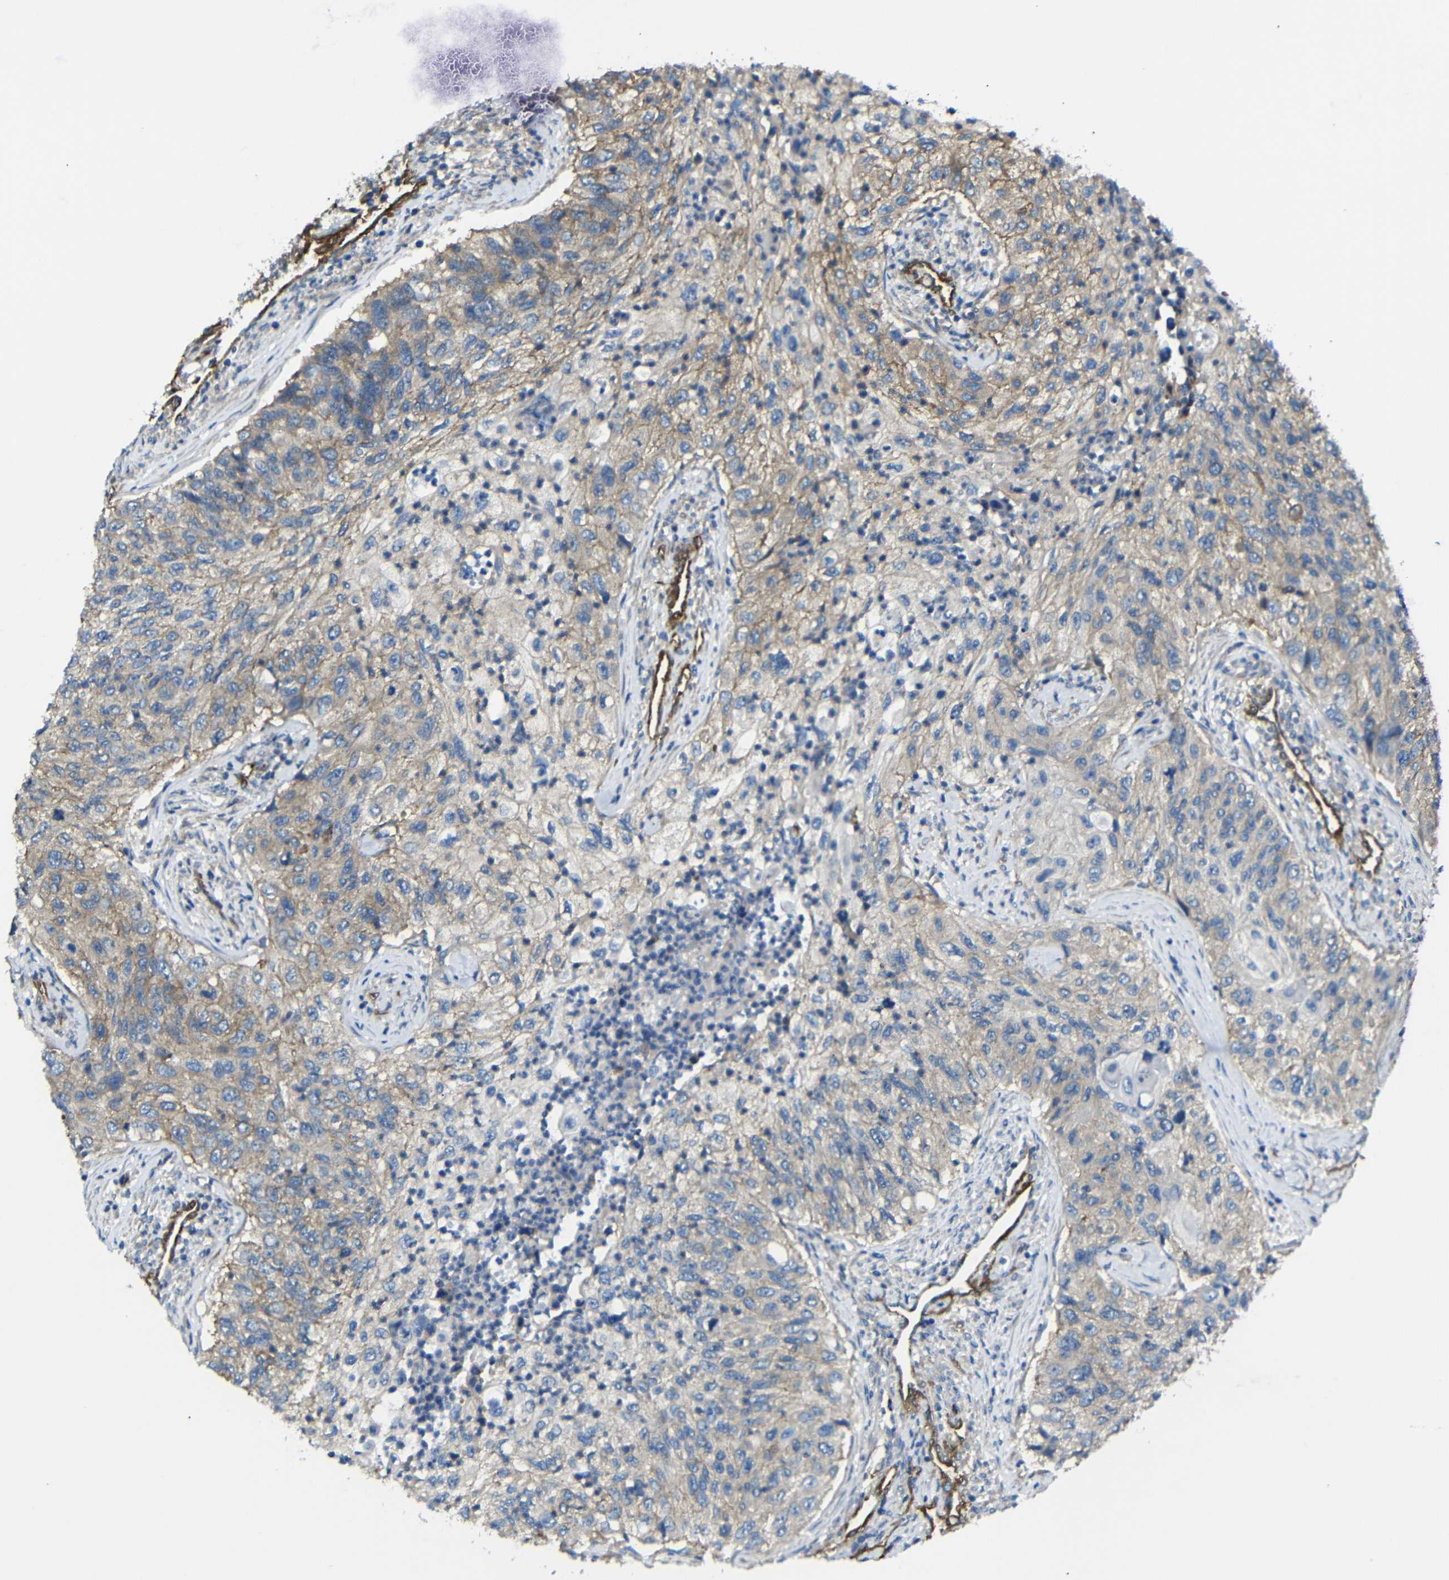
{"staining": {"intensity": "weak", "quantity": "25%-75%", "location": "cytoplasmic/membranous"}, "tissue": "urothelial cancer", "cell_type": "Tumor cells", "image_type": "cancer", "snomed": [{"axis": "morphology", "description": "Urothelial carcinoma, High grade"}, {"axis": "topography", "description": "Urinary bladder"}], "caption": "About 25%-75% of tumor cells in urothelial carcinoma (high-grade) display weak cytoplasmic/membranous protein positivity as visualized by brown immunohistochemical staining.", "gene": "MYO1B", "patient": {"sex": "female", "age": 60}}